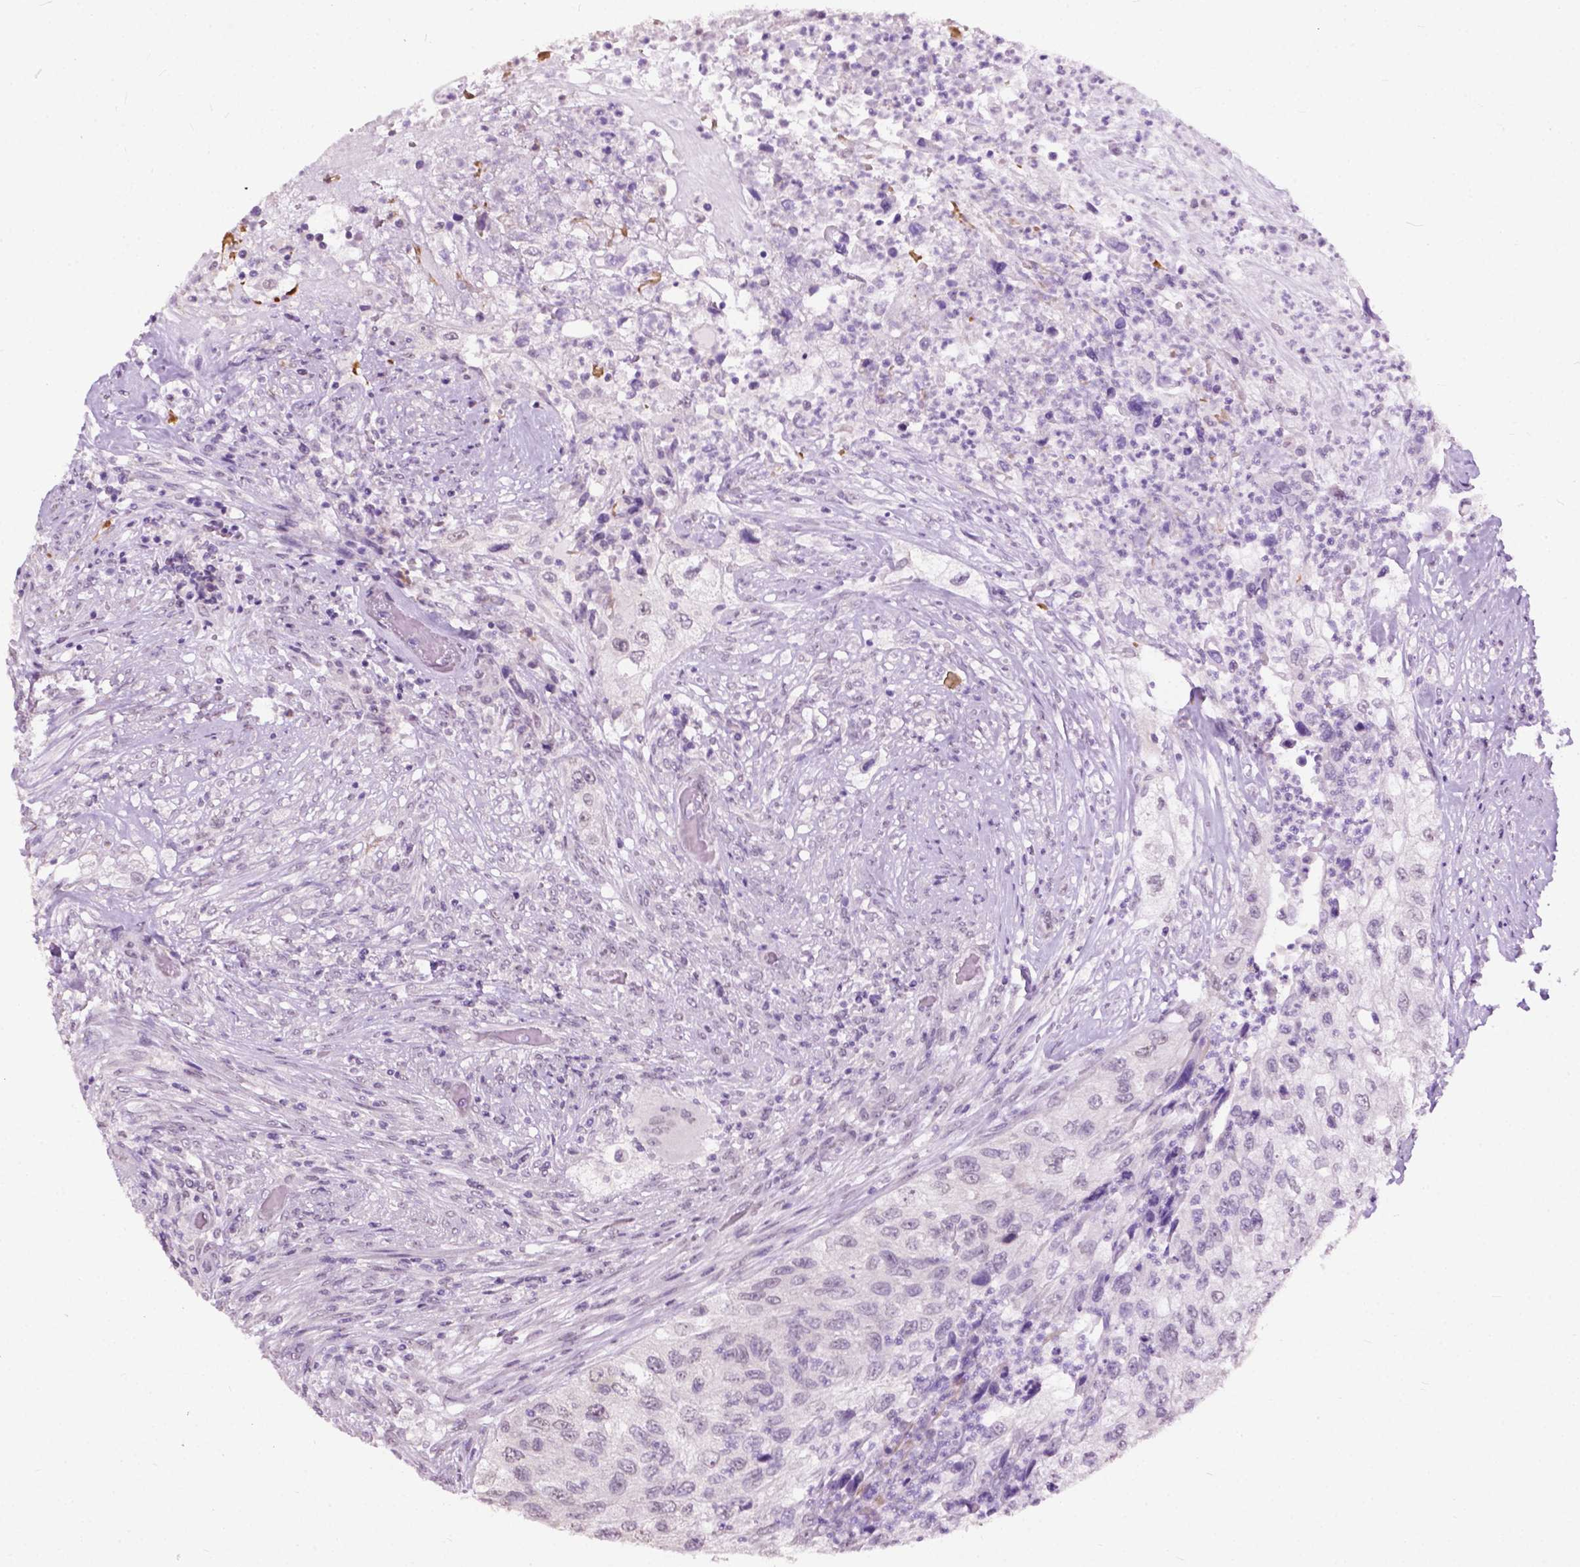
{"staining": {"intensity": "negative", "quantity": "none", "location": "none"}, "tissue": "urothelial cancer", "cell_type": "Tumor cells", "image_type": "cancer", "snomed": [{"axis": "morphology", "description": "Urothelial carcinoma, High grade"}, {"axis": "topography", "description": "Urinary bladder"}], "caption": "DAB (3,3'-diaminobenzidine) immunohistochemical staining of urothelial cancer reveals no significant staining in tumor cells.", "gene": "GPR37L1", "patient": {"sex": "female", "age": 60}}